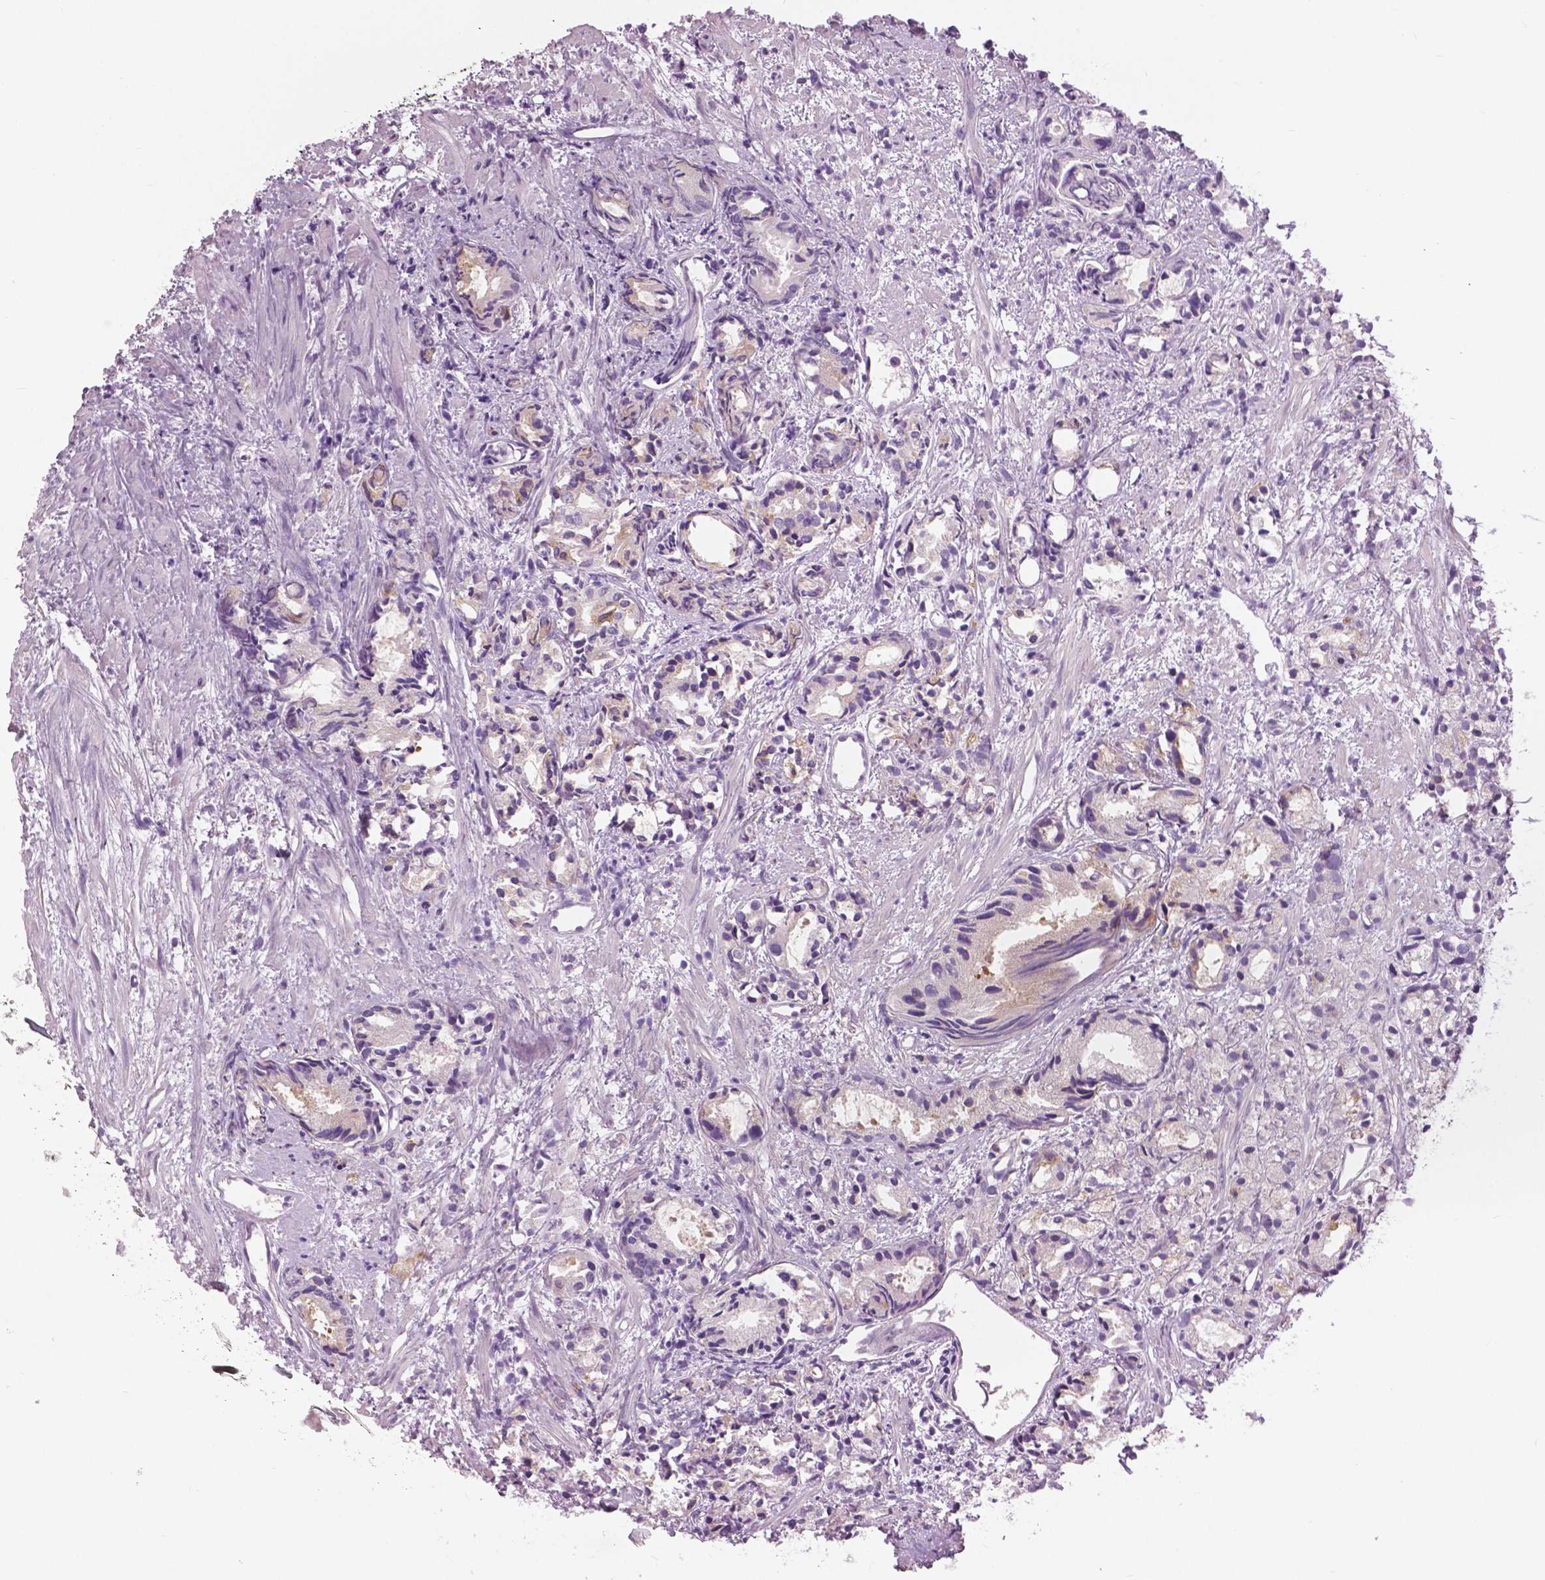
{"staining": {"intensity": "negative", "quantity": "none", "location": "none"}, "tissue": "prostate cancer", "cell_type": "Tumor cells", "image_type": "cancer", "snomed": [{"axis": "morphology", "description": "Adenocarcinoma, High grade"}, {"axis": "topography", "description": "Prostate"}], "caption": "This is an immunohistochemistry (IHC) histopathology image of human prostate cancer (adenocarcinoma (high-grade)). There is no expression in tumor cells.", "gene": "SERPINI1", "patient": {"sex": "male", "age": 79}}